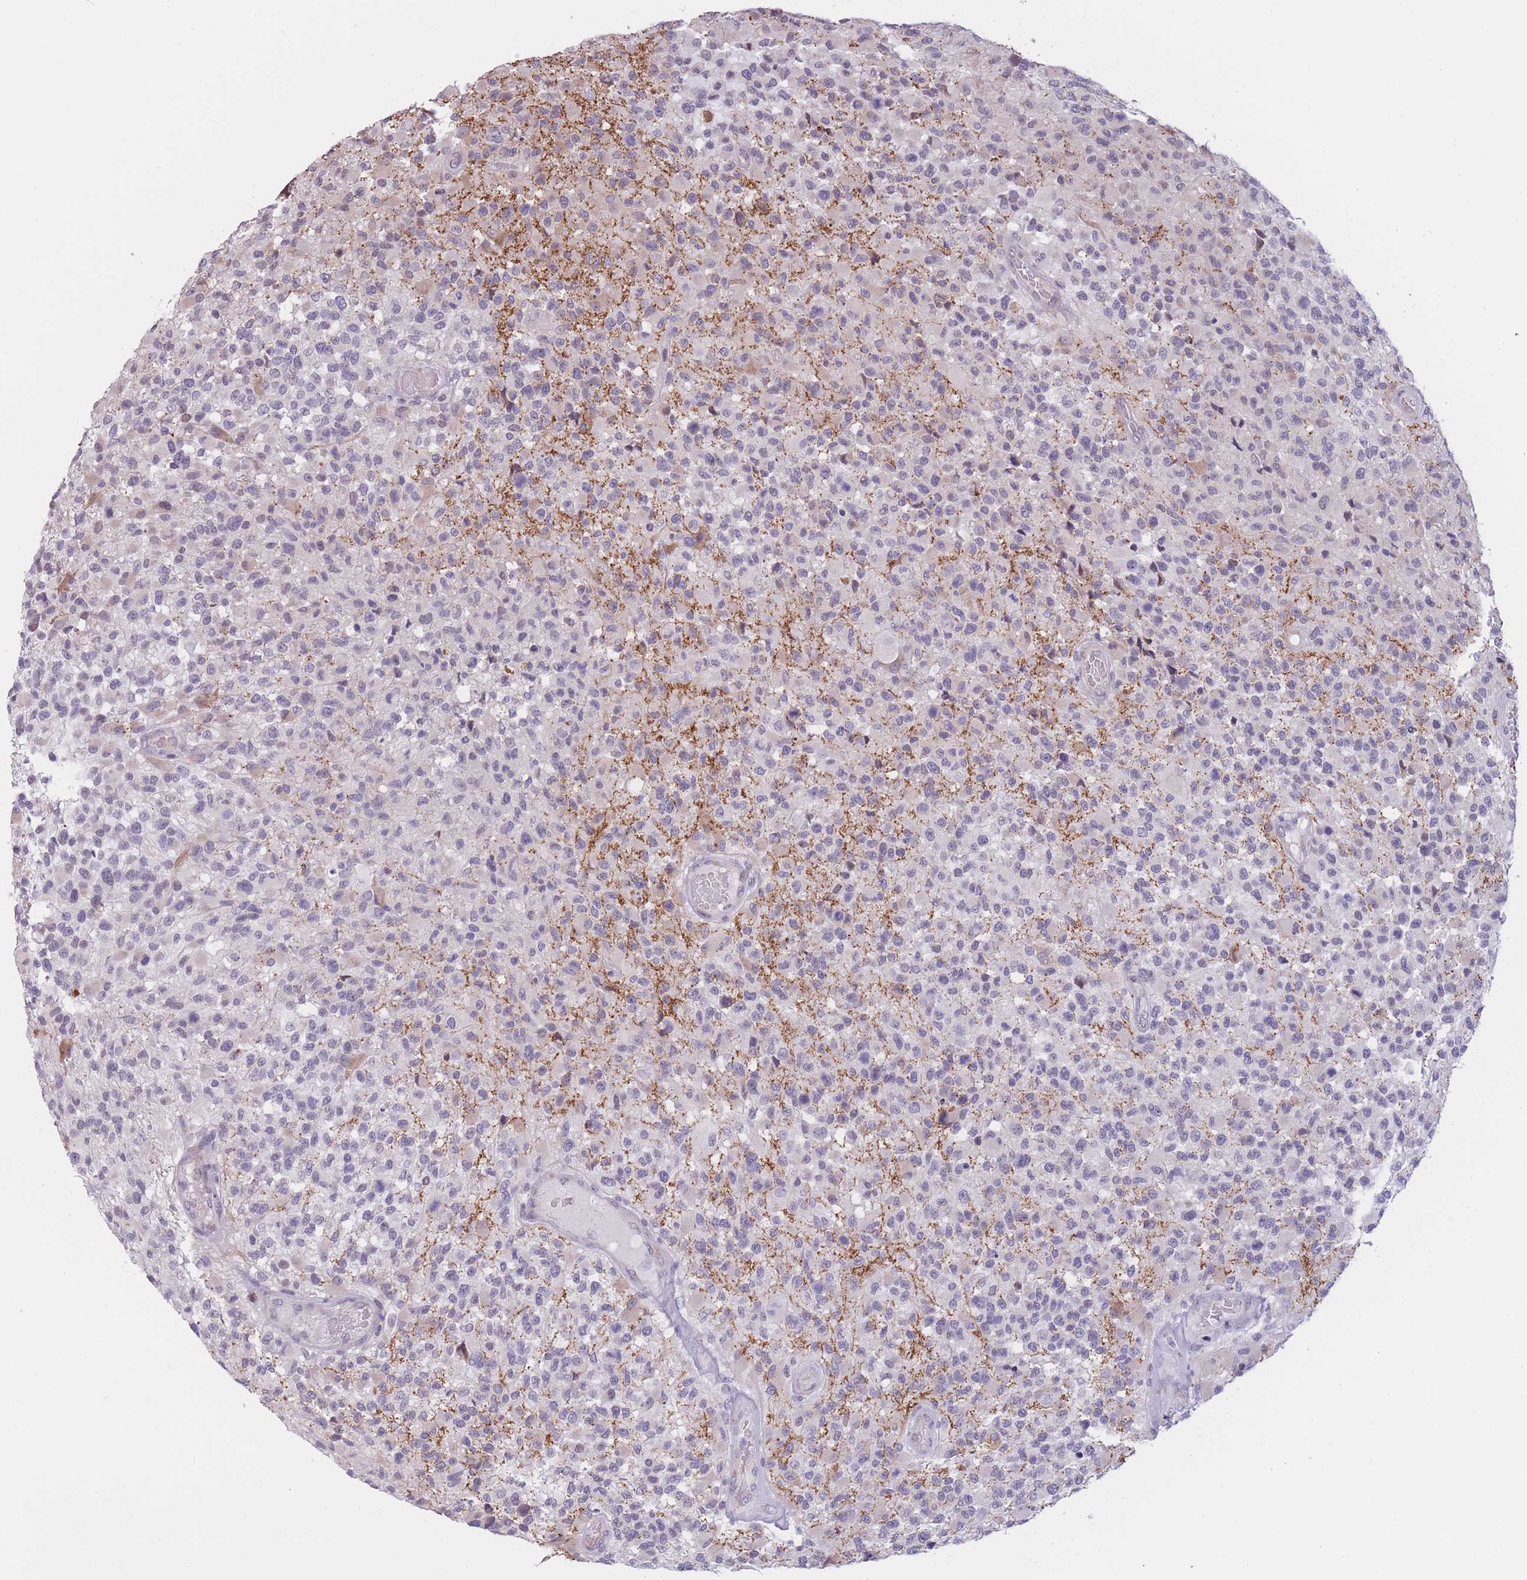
{"staining": {"intensity": "negative", "quantity": "none", "location": "none"}, "tissue": "glioma", "cell_type": "Tumor cells", "image_type": "cancer", "snomed": [{"axis": "morphology", "description": "Glioma, malignant, High grade"}, {"axis": "morphology", "description": "Glioblastoma, NOS"}, {"axis": "topography", "description": "Brain"}], "caption": "Glioblastoma was stained to show a protein in brown. There is no significant expression in tumor cells.", "gene": "COL27A1", "patient": {"sex": "male", "age": 60}}